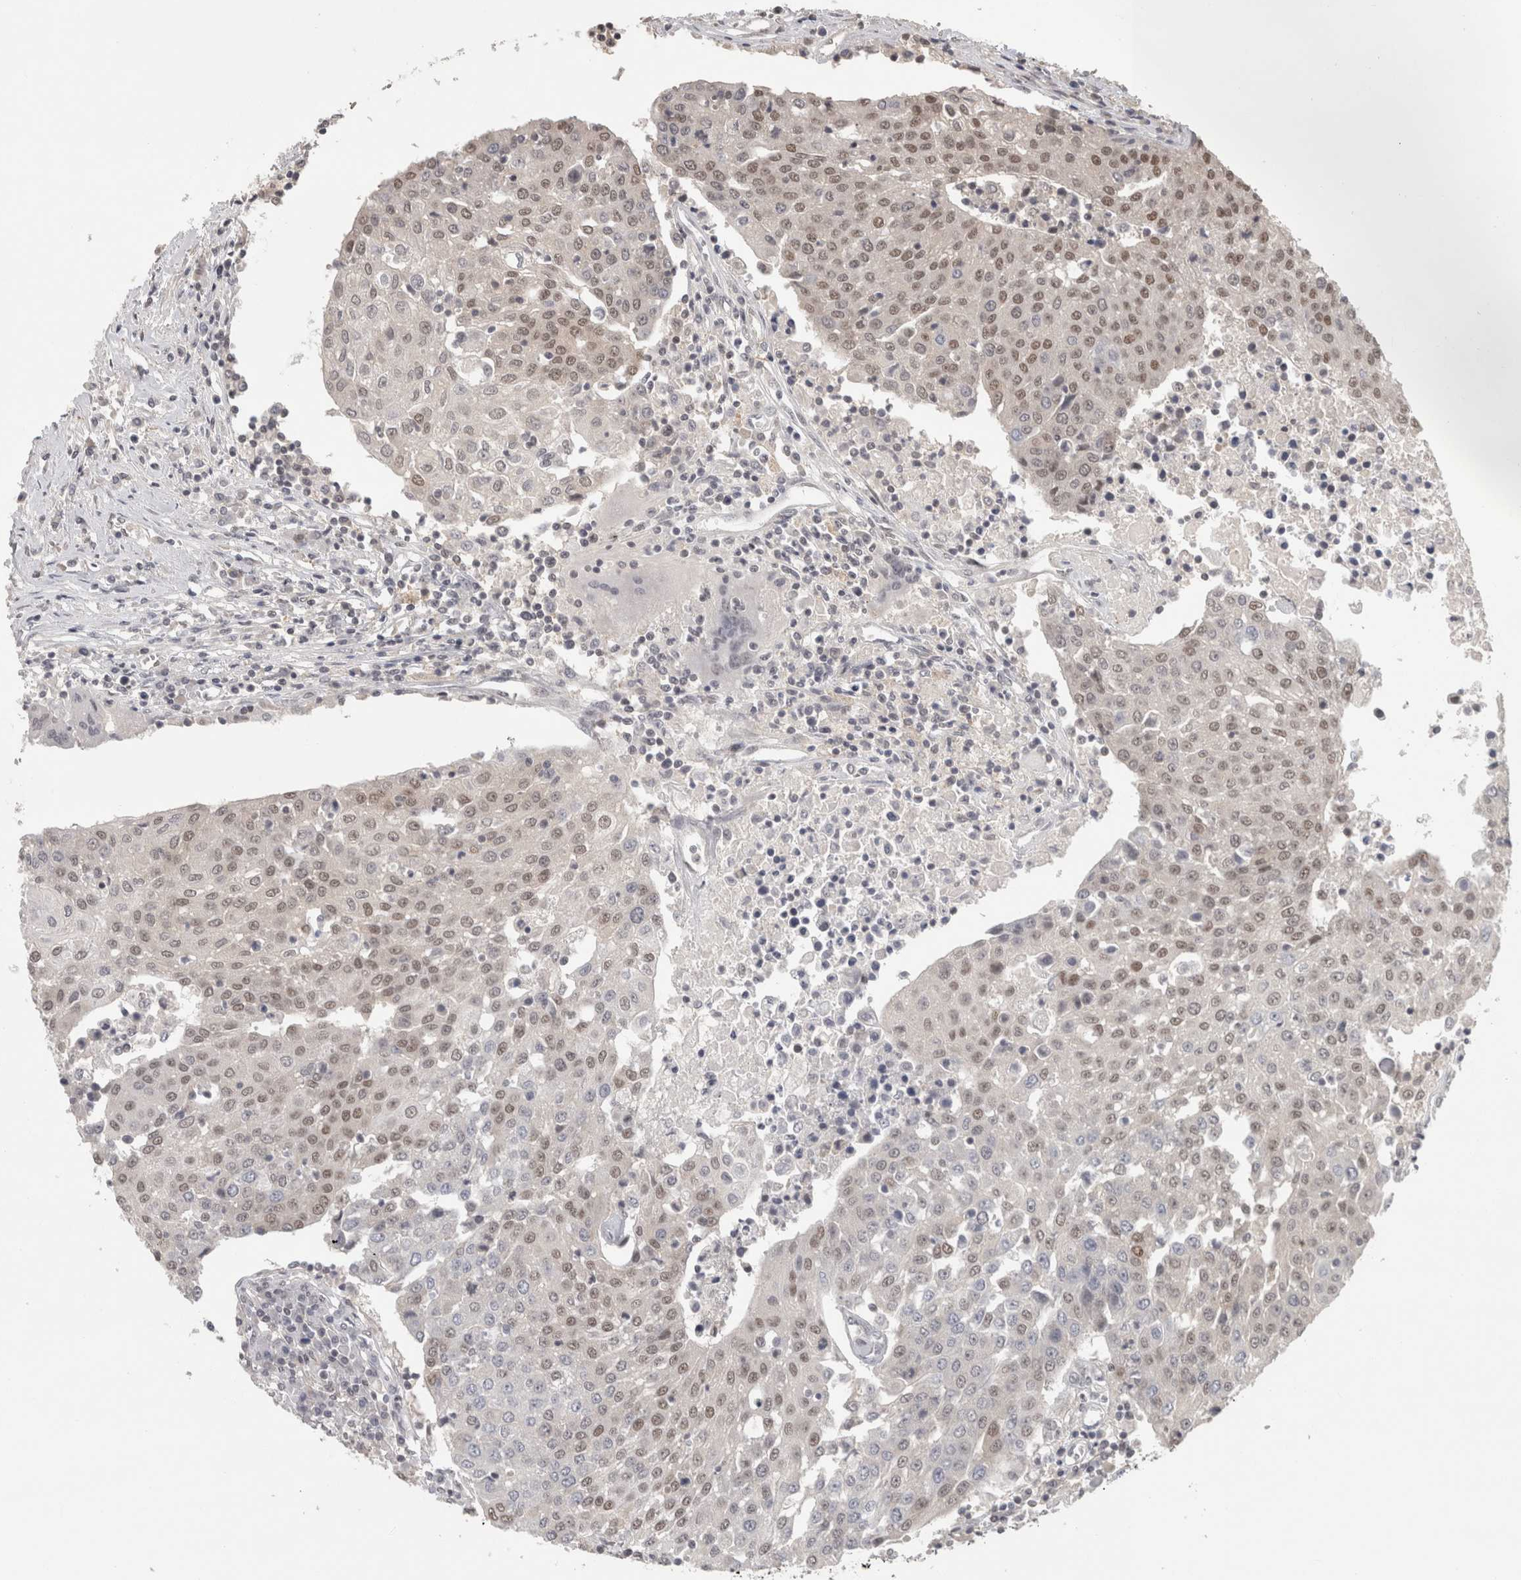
{"staining": {"intensity": "weak", "quantity": "25%-75%", "location": "nuclear"}, "tissue": "urothelial cancer", "cell_type": "Tumor cells", "image_type": "cancer", "snomed": [{"axis": "morphology", "description": "Urothelial carcinoma, High grade"}, {"axis": "topography", "description": "Urinary bladder"}], "caption": "Urothelial cancer was stained to show a protein in brown. There is low levels of weak nuclear expression in approximately 25%-75% of tumor cells. (Brightfield microscopy of DAB IHC at high magnification).", "gene": "ZNF830", "patient": {"sex": "female", "age": 85}}